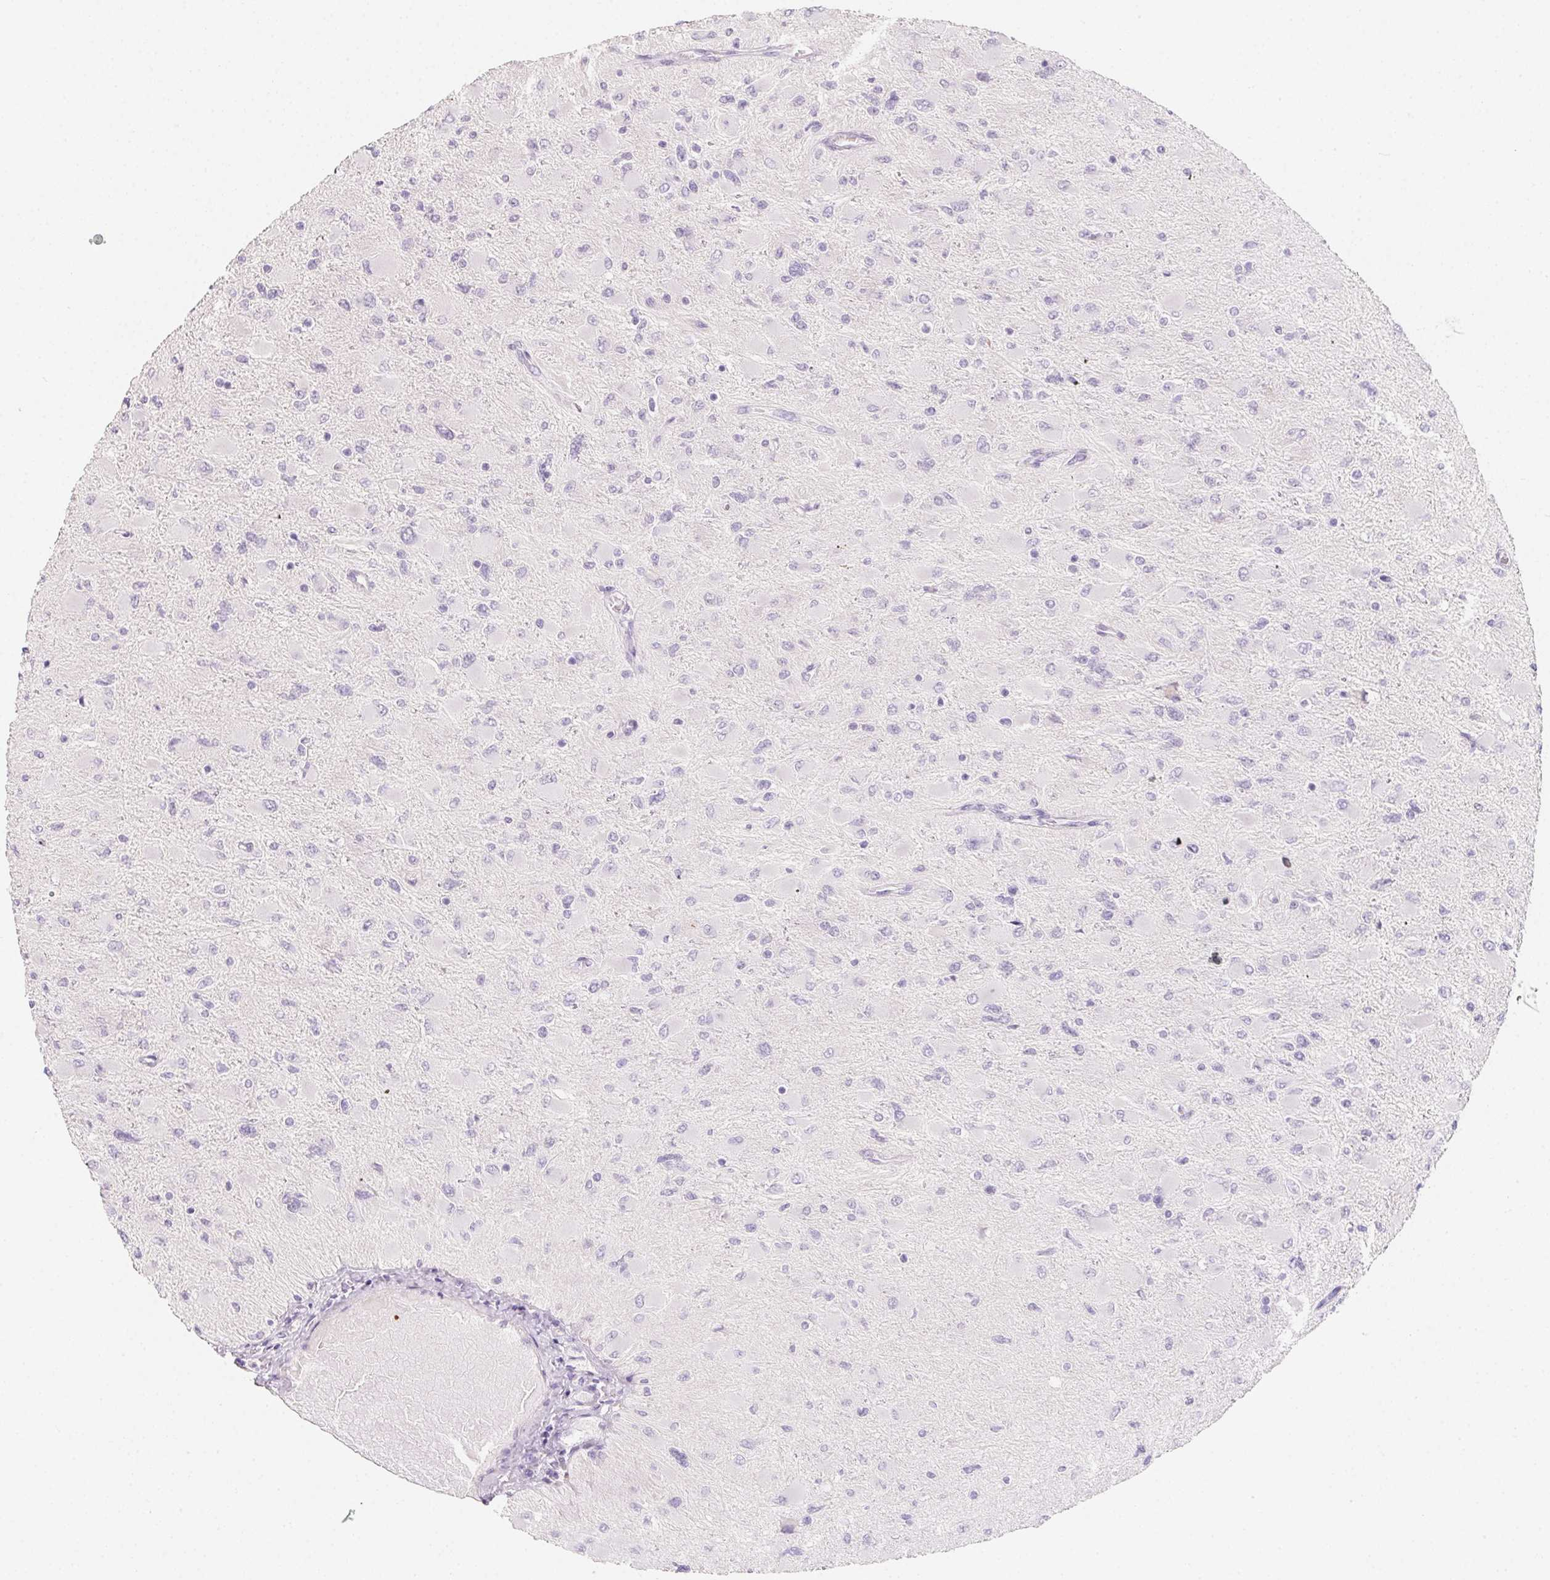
{"staining": {"intensity": "negative", "quantity": "none", "location": "none"}, "tissue": "glioma", "cell_type": "Tumor cells", "image_type": "cancer", "snomed": [{"axis": "morphology", "description": "Glioma, malignant, High grade"}, {"axis": "topography", "description": "Cerebral cortex"}], "caption": "There is no significant expression in tumor cells of glioma.", "gene": "MYL4", "patient": {"sex": "female", "age": 36}}